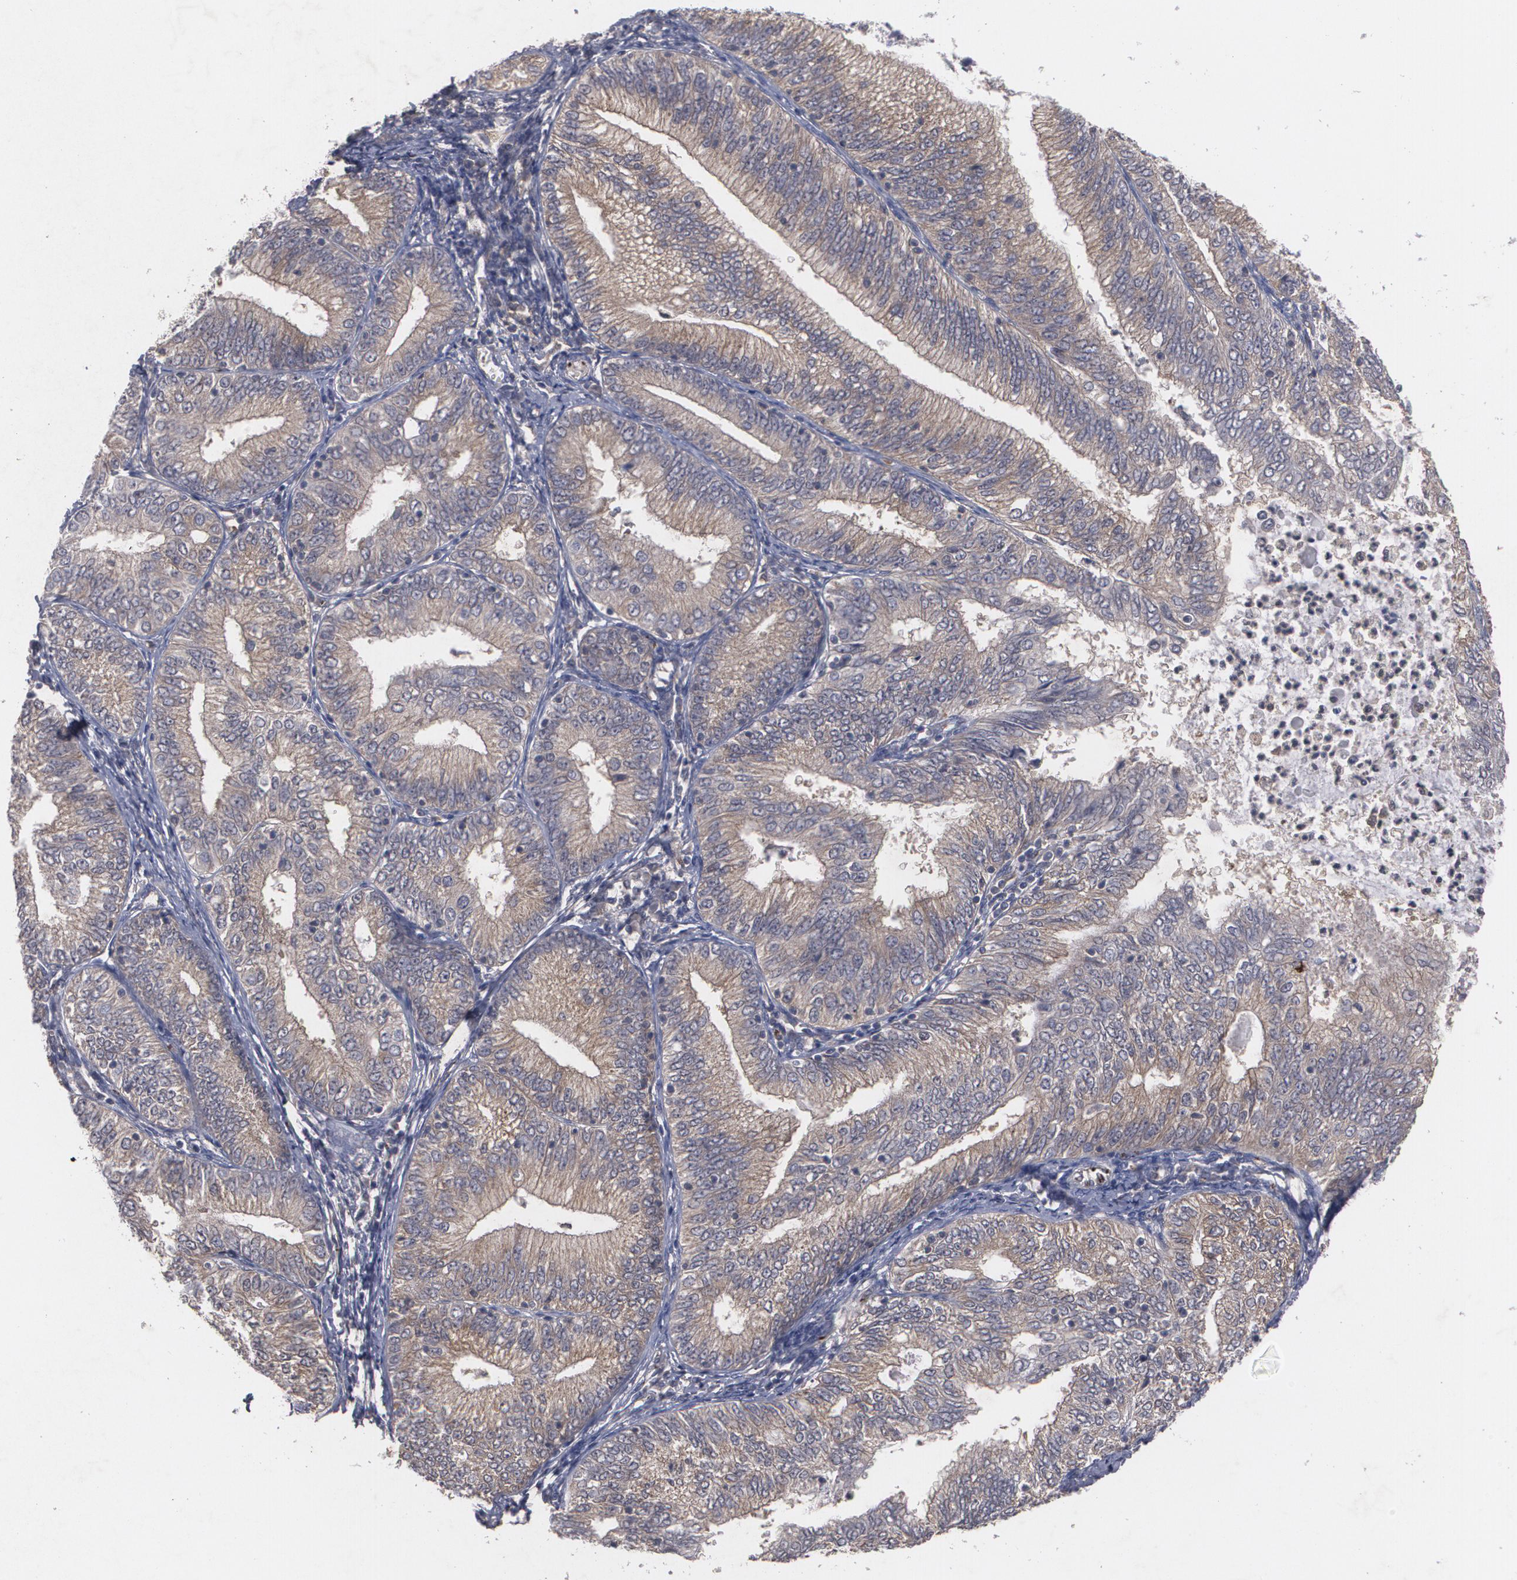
{"staining": {"intensity": "weak", "quantity": ">75%", "location": "cytoplasmic/membranous"}, "tissue": "endometrial cancer", "cell_type": "Tumor cells", "image_type": "cancer", "snomed": [{"axis": "morphology", "description": "Adenocarcinoma, NOS"}, {"axis": "topography", "description": "Endometrium"}], "caption": "Weak cytoplasmic/membranous staining is appreciated in about >75% of tumor cells in endometrial adenocarcinoma.", "gene": "HTT", "patient": {"sex": "female", "age": 69}}